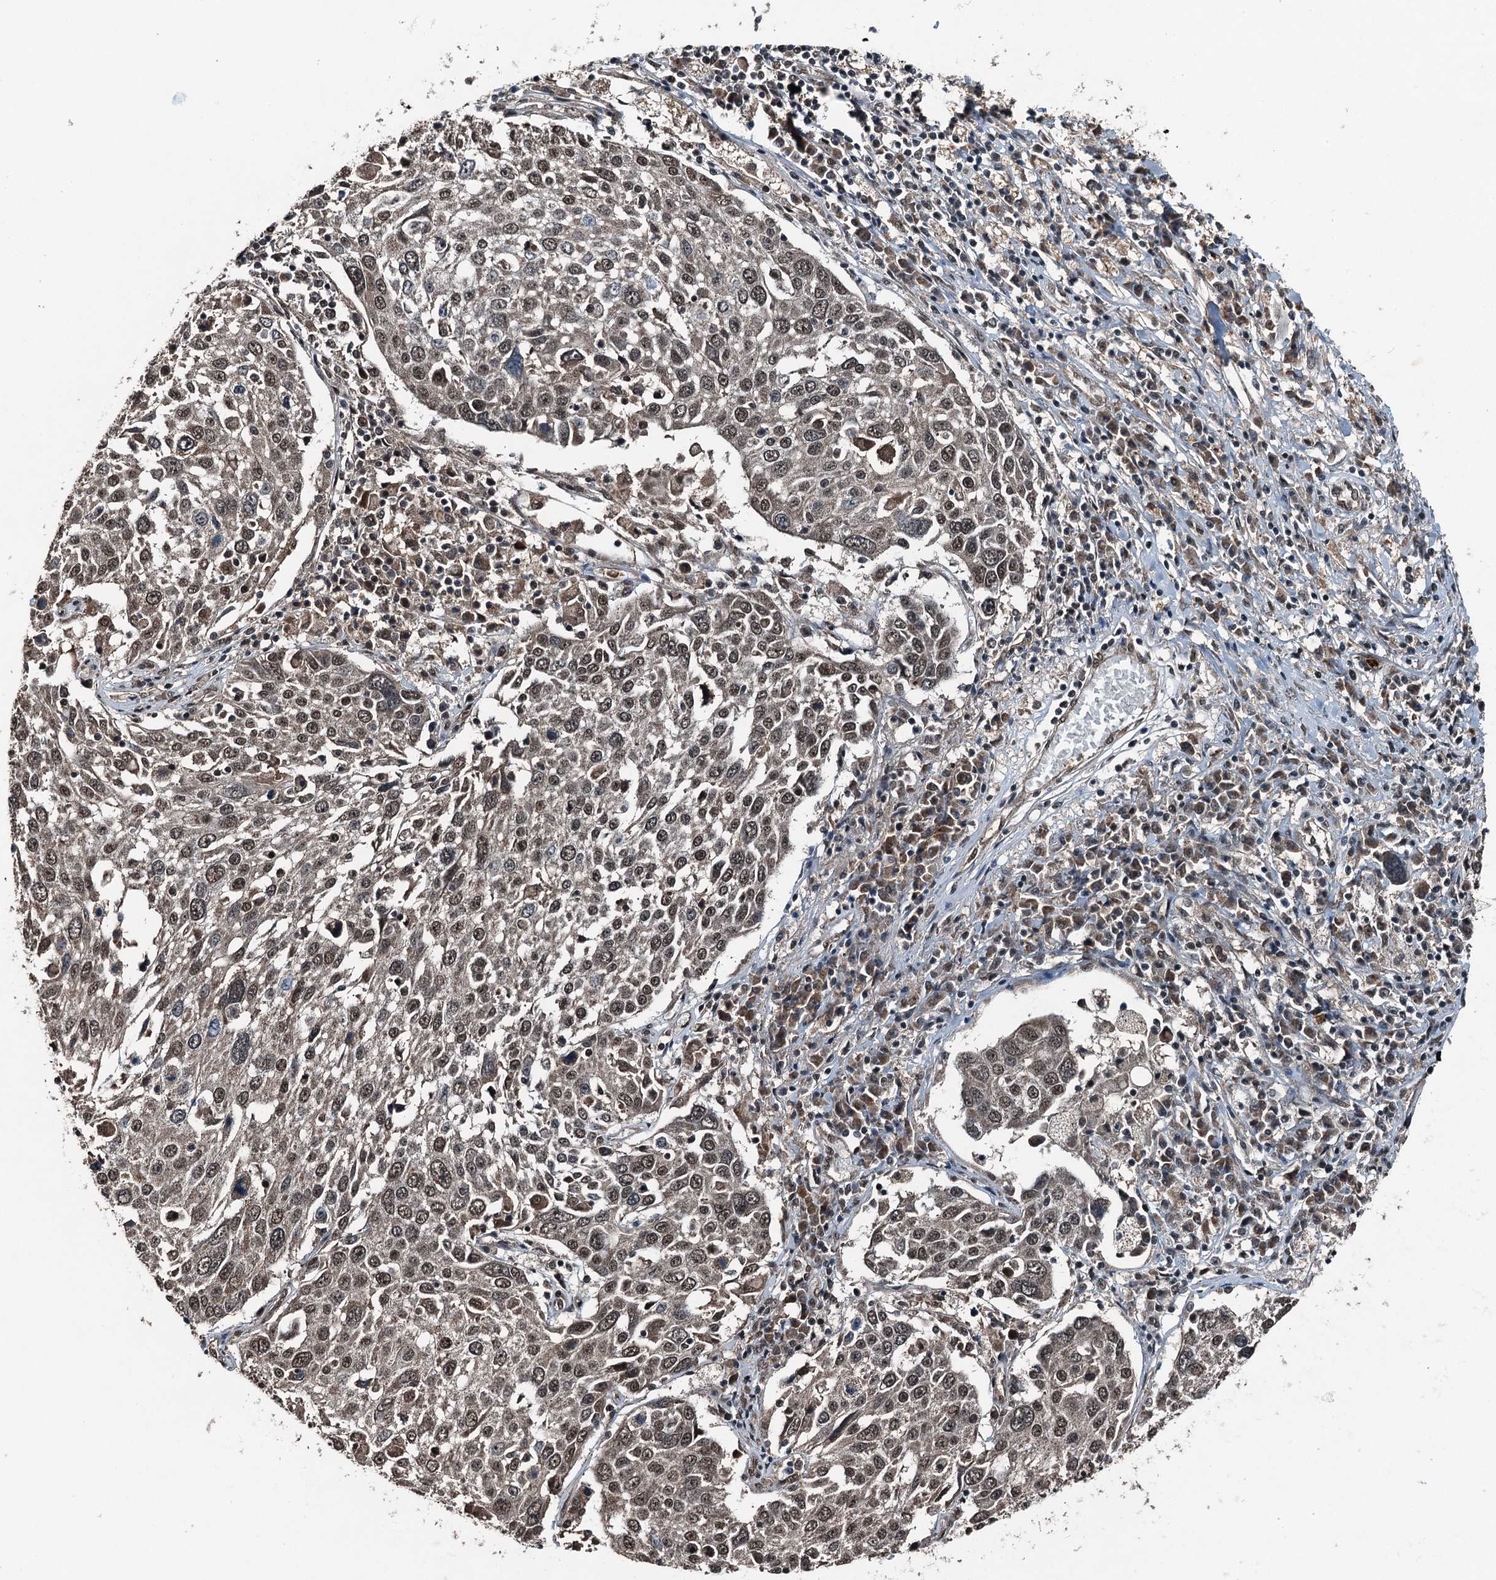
{"staining": {"intensity": "moderate", "quantity": "25%-75%", "location": "nuclear"}, "tissue": "lung cancer", "cell_type": "Tumor cells", "image_type": "cancer", "snomed": [{"axis": "morphology", "description": "Squamous cell carcinoma, NOS"}, {"axis": "topography", "description": "Lung"}], "caption": "Protein staining of lung cancer (squamous cell carcinoma) tissue exhibits moderate nuclear expression in approximately 25%-75% of tumor cells. Using DAB (brown) and hematoxylin (blue) stains, captured at high magnification using brightfield microscopy.", "gene": "UBXN6", "patient": {"sex": "male", "age": 65}}